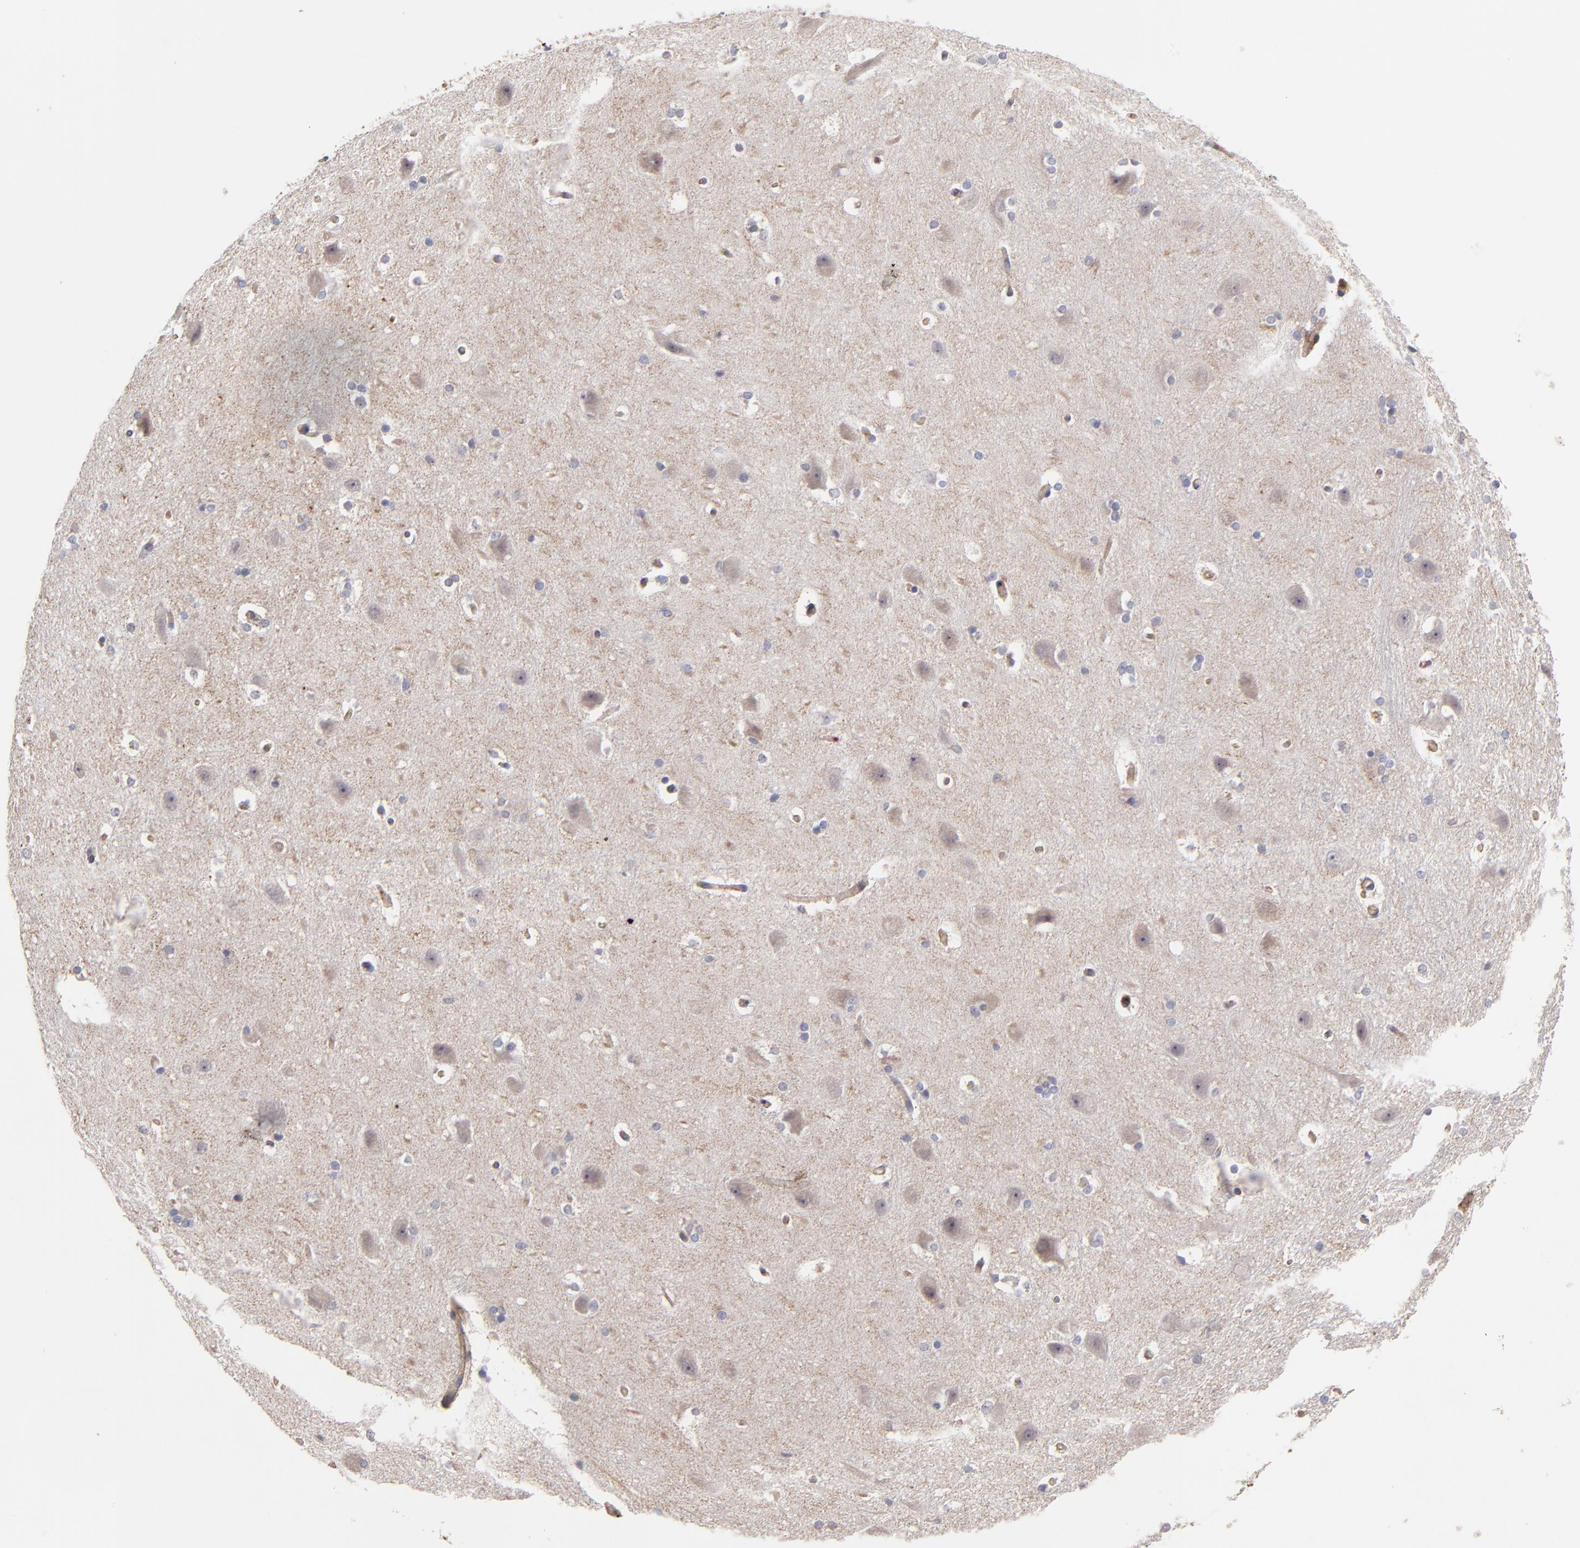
{"staining": {"intensity": "weak", "quantity": "<25%", "location": "cytoplasmic/membranous"}, "tissue": "hippocampus", "cell_type": "Glial cells", "image_type": "normal", "snomed": [{"axis": "morphology", "description": "Normal tissue, NOS"}, {"axis": "topography", "description": "Hippocampus"}], "caption": "DAB immunohistochemical staining of unremarkable human hippocampus exhibits no significant positivity in glial cells. The staining is performed using DAB brown chromogen with nuclei counter-stained in using hematoxylin.", "gene": "ASB7", "patient": {"sex": "female", "age": 19}}